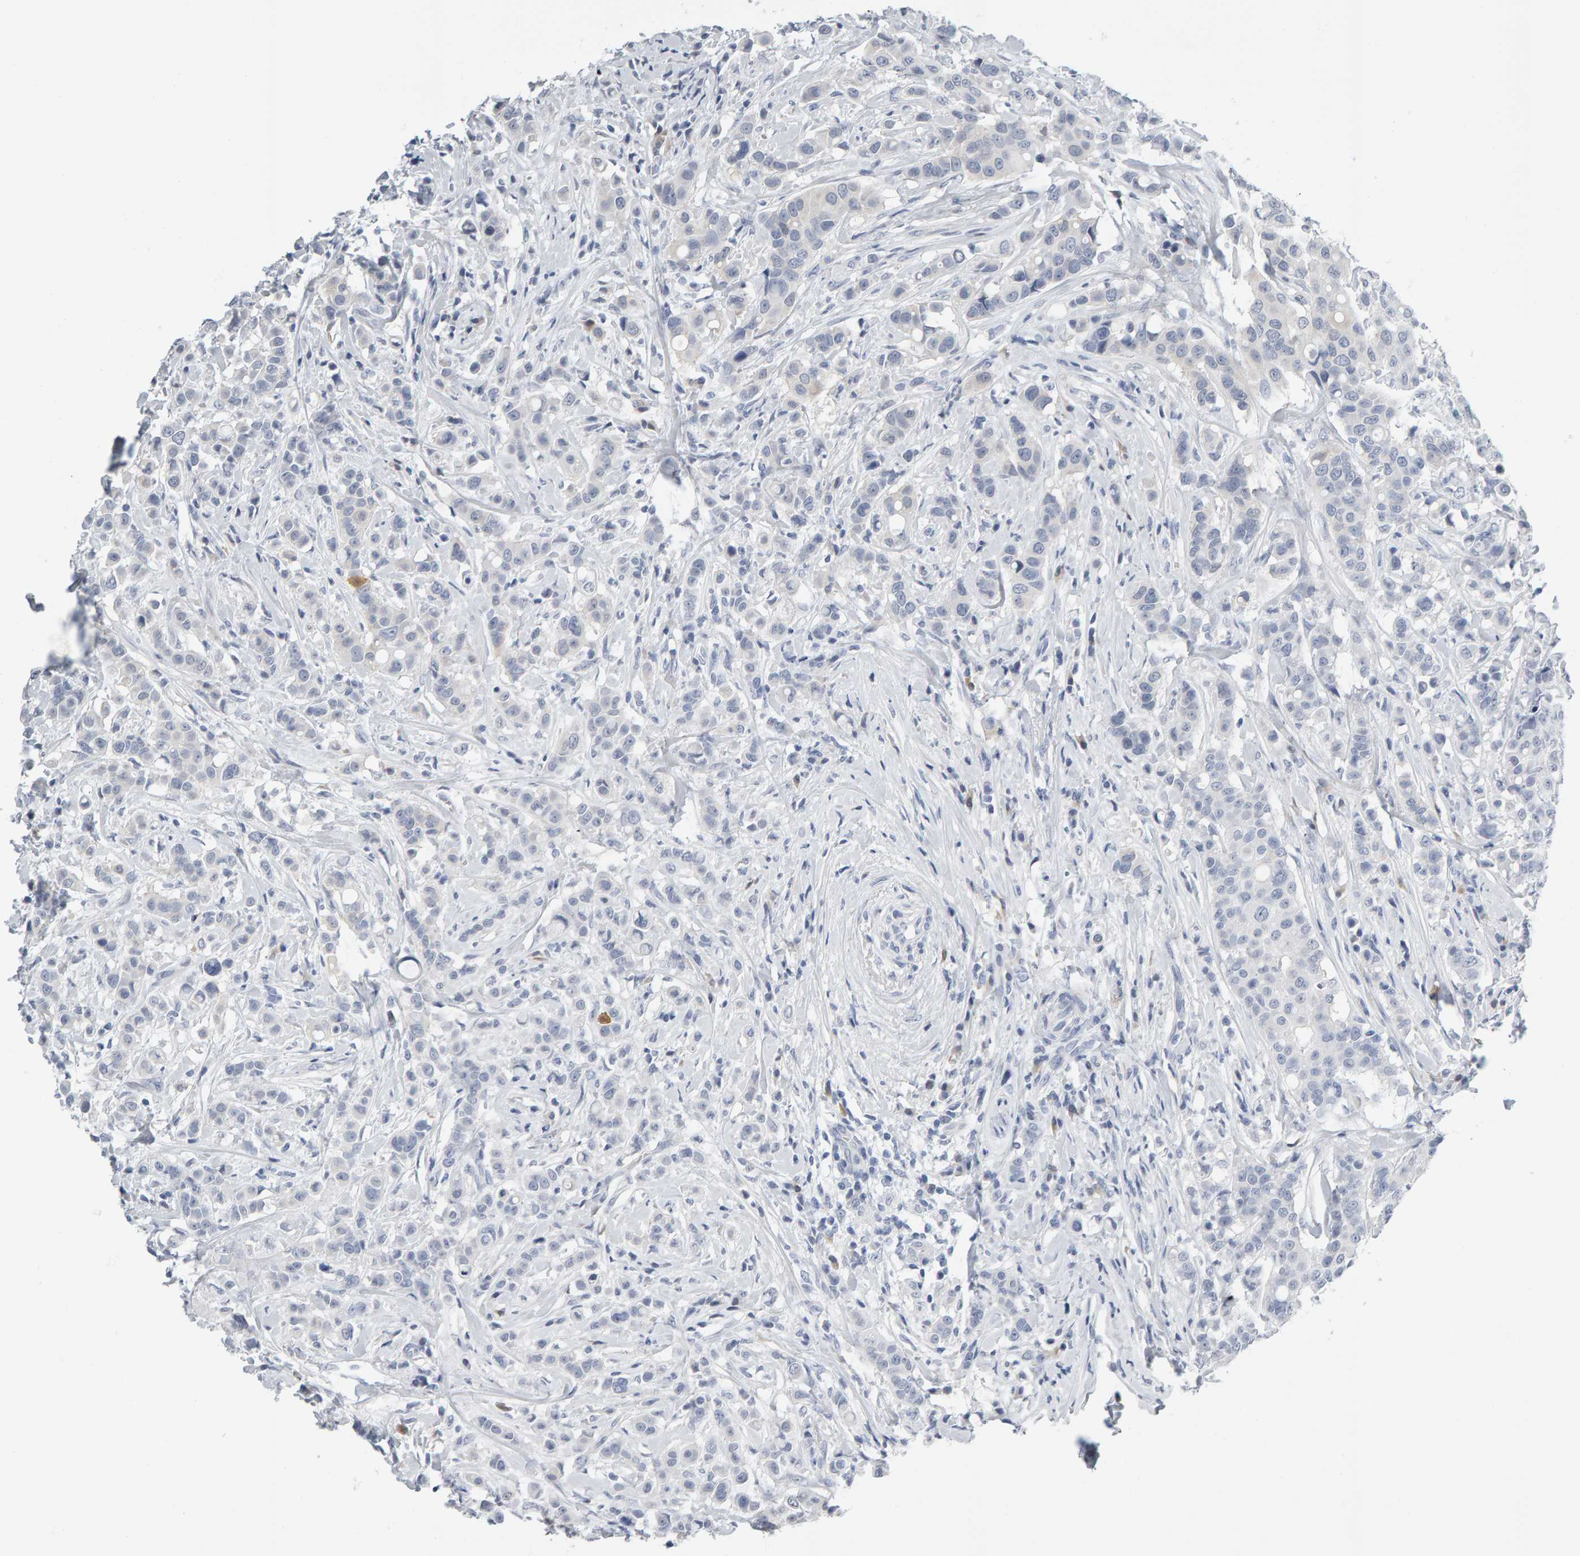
{"staining": {"intensity": "negative", "quantity": "none", "location": "none"}, "tissue": "breast cancer", "cell_type": "Tumor cells", "image_type": "cancer", "snomed": [{"axis": "morphology", "description": "Duct carcinoma"}, {"axis": "topography", "description": "Breast"}], "caption": "This image is of breast cancer stained with IHC to label a protein in brown with the nuclei are counter-stained blue. There is no expression in tumor cells. (DAB (3,3'-diaminobenzidine) immunohistochemistry, high magnification).", "gene": "CTH", "patient": {"sex": "female", "age": 27}}